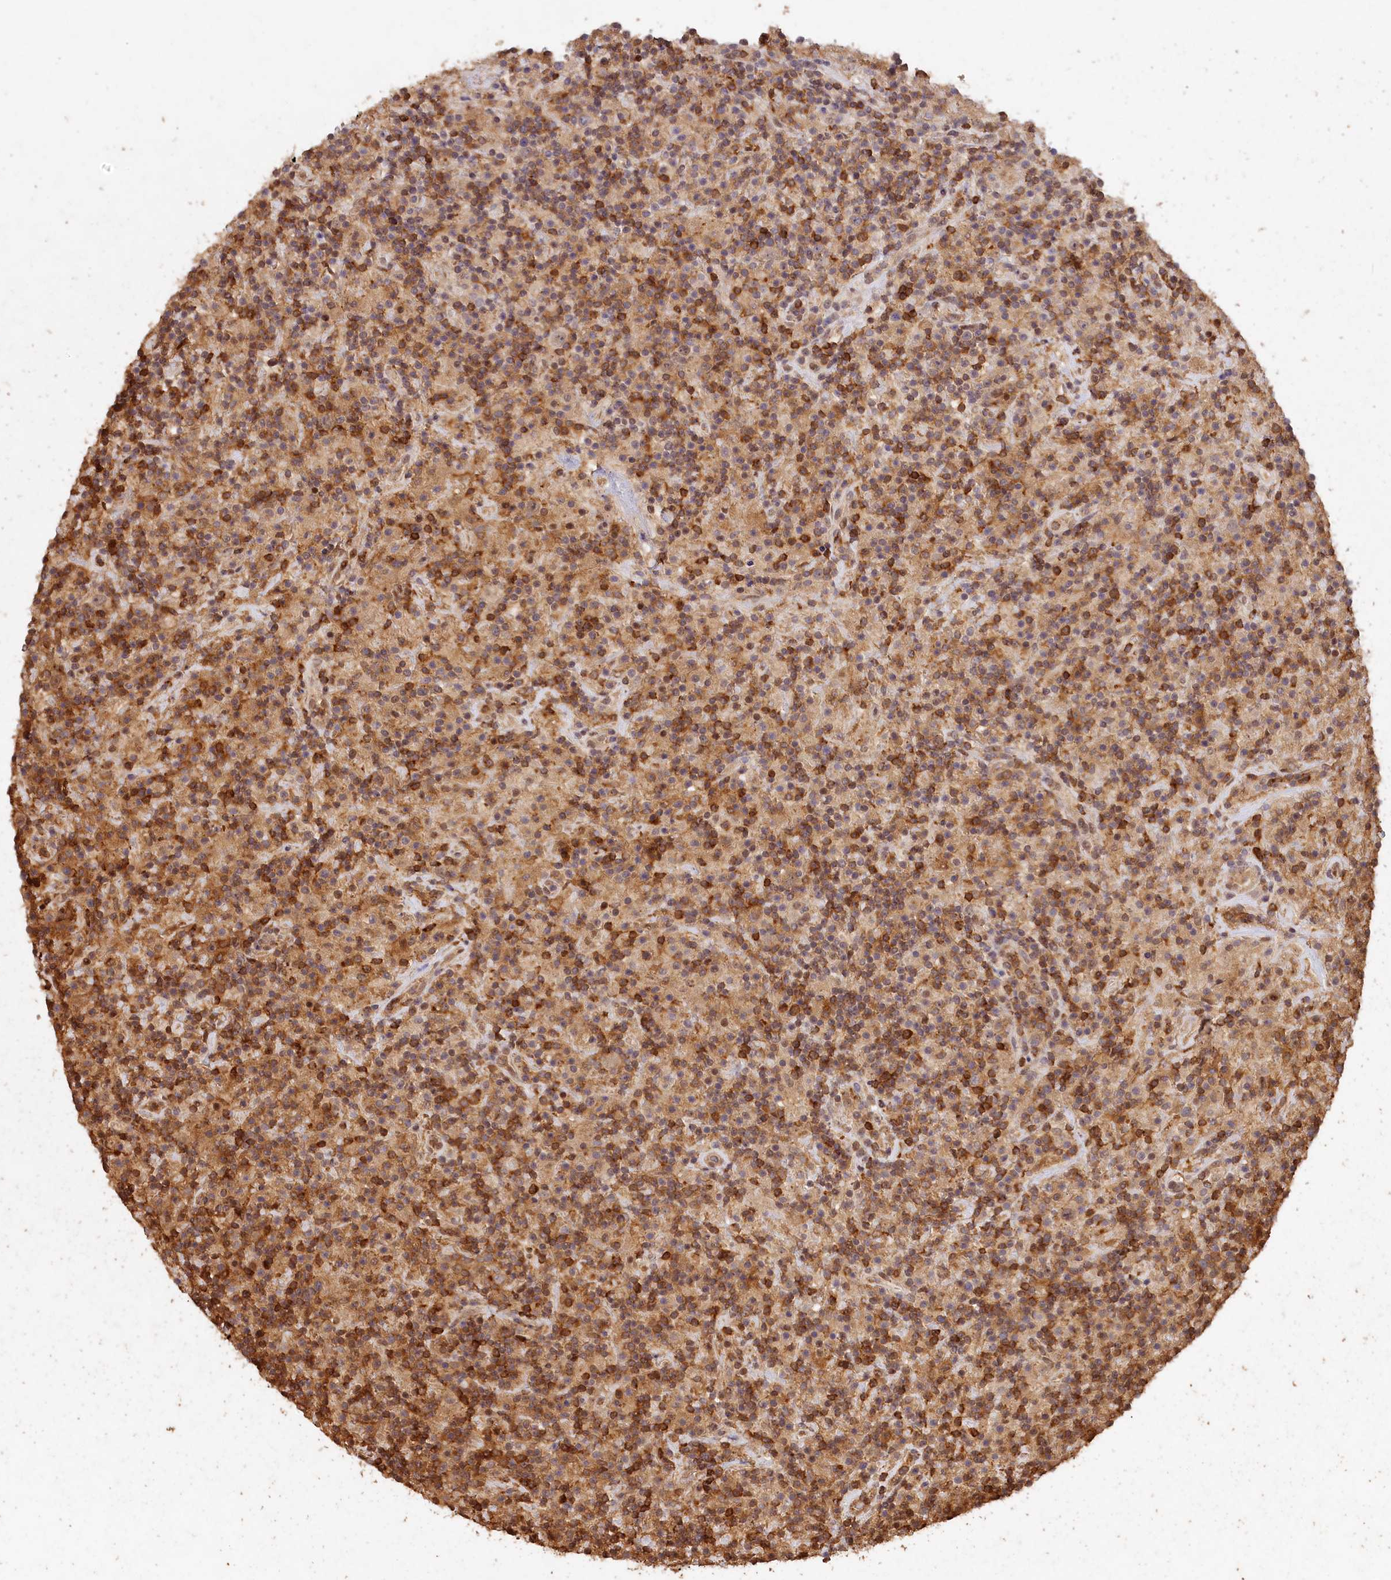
{"staining": {"intensity": "negative", "quantity": "none", "location": "none"}, "tissue": "lymphoma", "cell_type": "Tumor cells", "image_type": "cancer", "snomed": [{"axis": "morphology", "description": "Hodgkin's disease, NOS"}, {"axis": "topography", "description": "Lymph node"}], "caption": "High power microscopy photomicrograph of an immunohistochemistry photomicrograph of lymphoma, revealing no significant staining in tumor cells.", "gene": "MADD", "patient": {"sex": "male", "age": 70}}